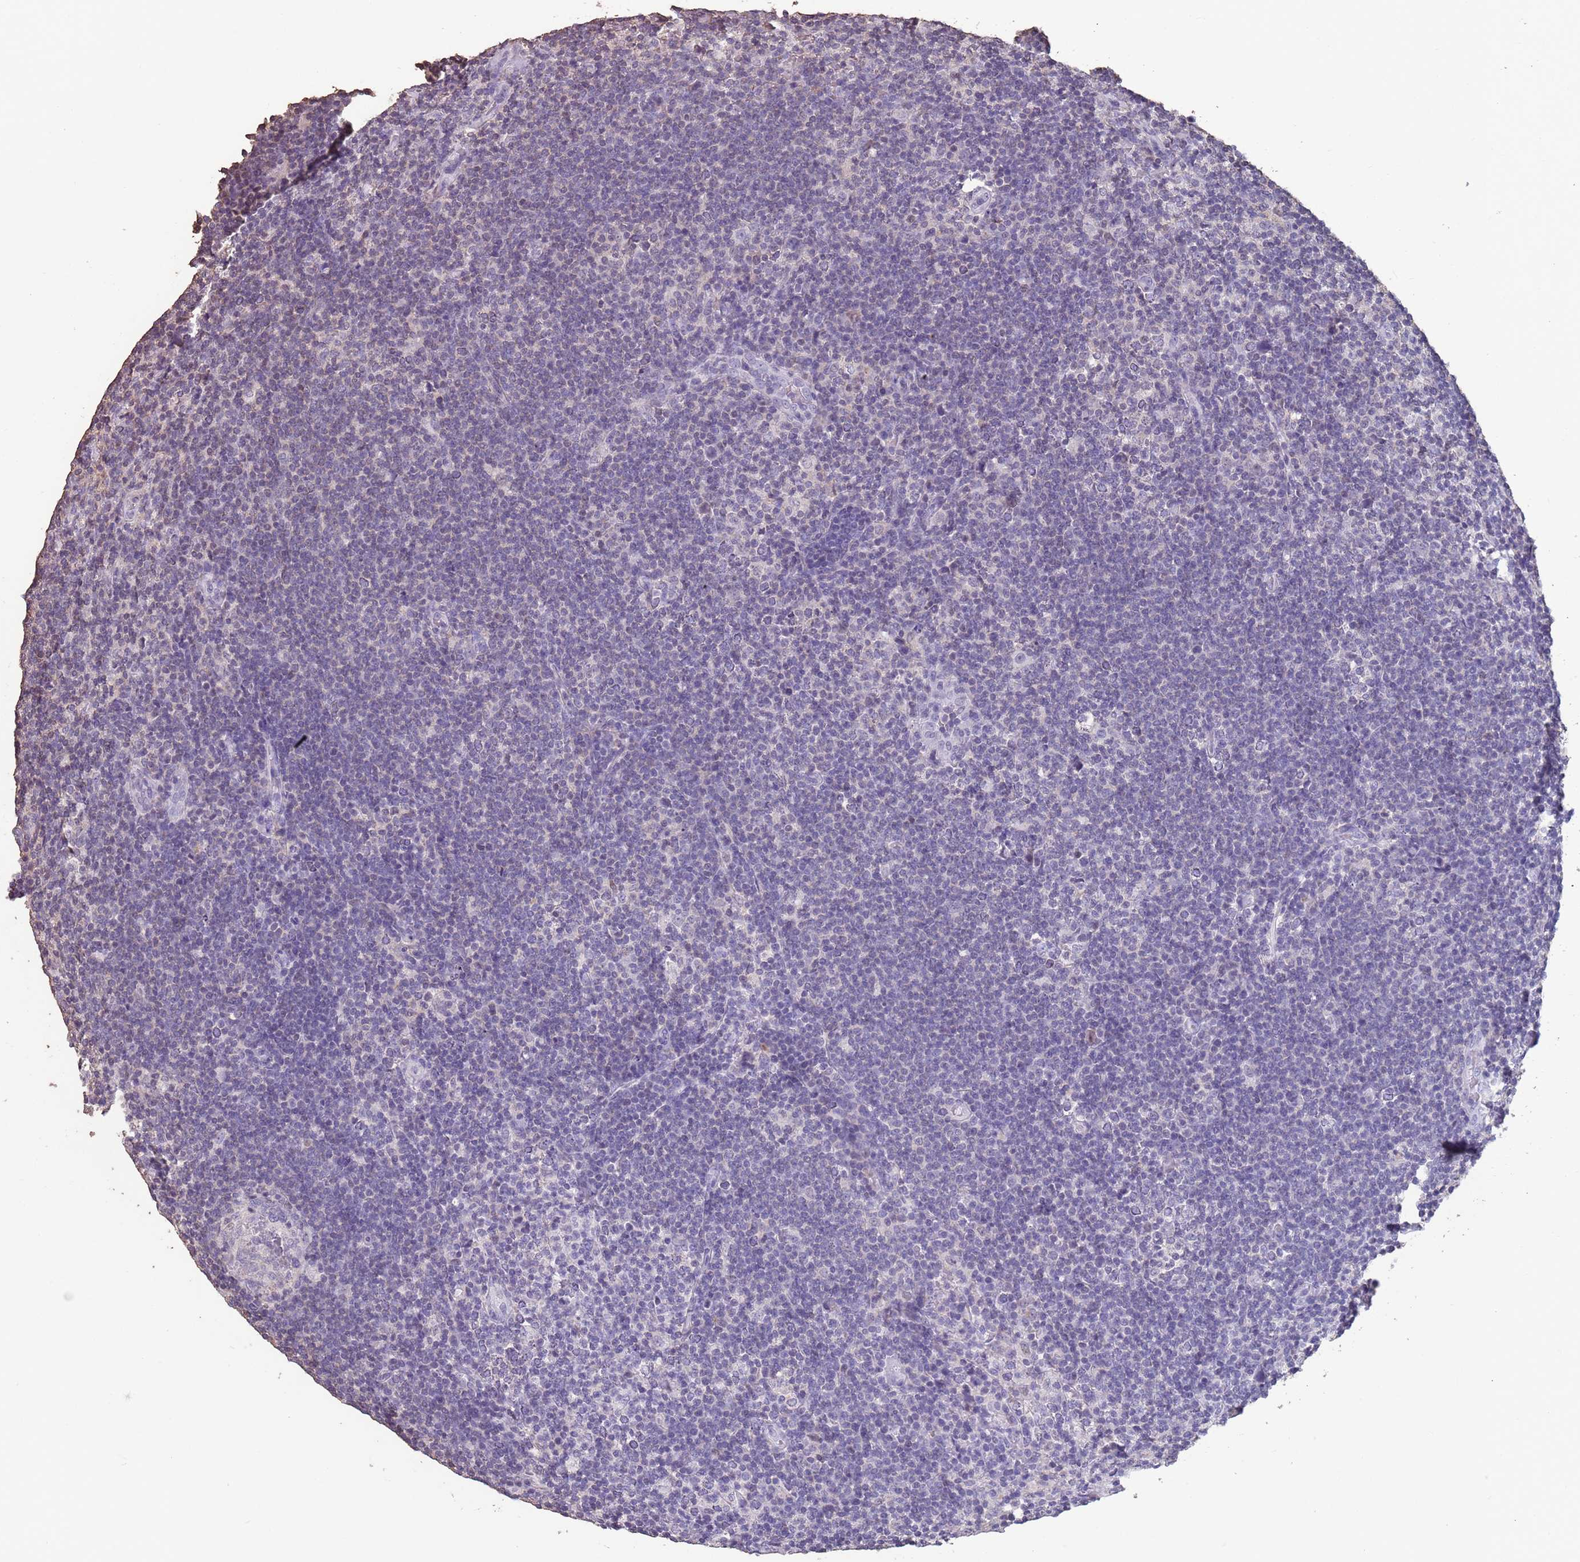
{"staining": {"intensity": "negative", "quantity": "none", "location": "none"}, "tissue": "lymphoma", "cell_type": "Tumor cells", "image_type": "cancer", "snomed": [{"axis": "morphology", "description": "Hodgkin's disease, NOS"}, {"axis": "topography", "description": "Lymph node"}], "caption": "This histopathology image is of Hodgkin's disease stained with IHC to label a protein in brown with the nuclei are counter-stained blue. There is no expression in tumor cells.", "gene": "SUN5", "patient": {"sex": "female", "age": 57}}